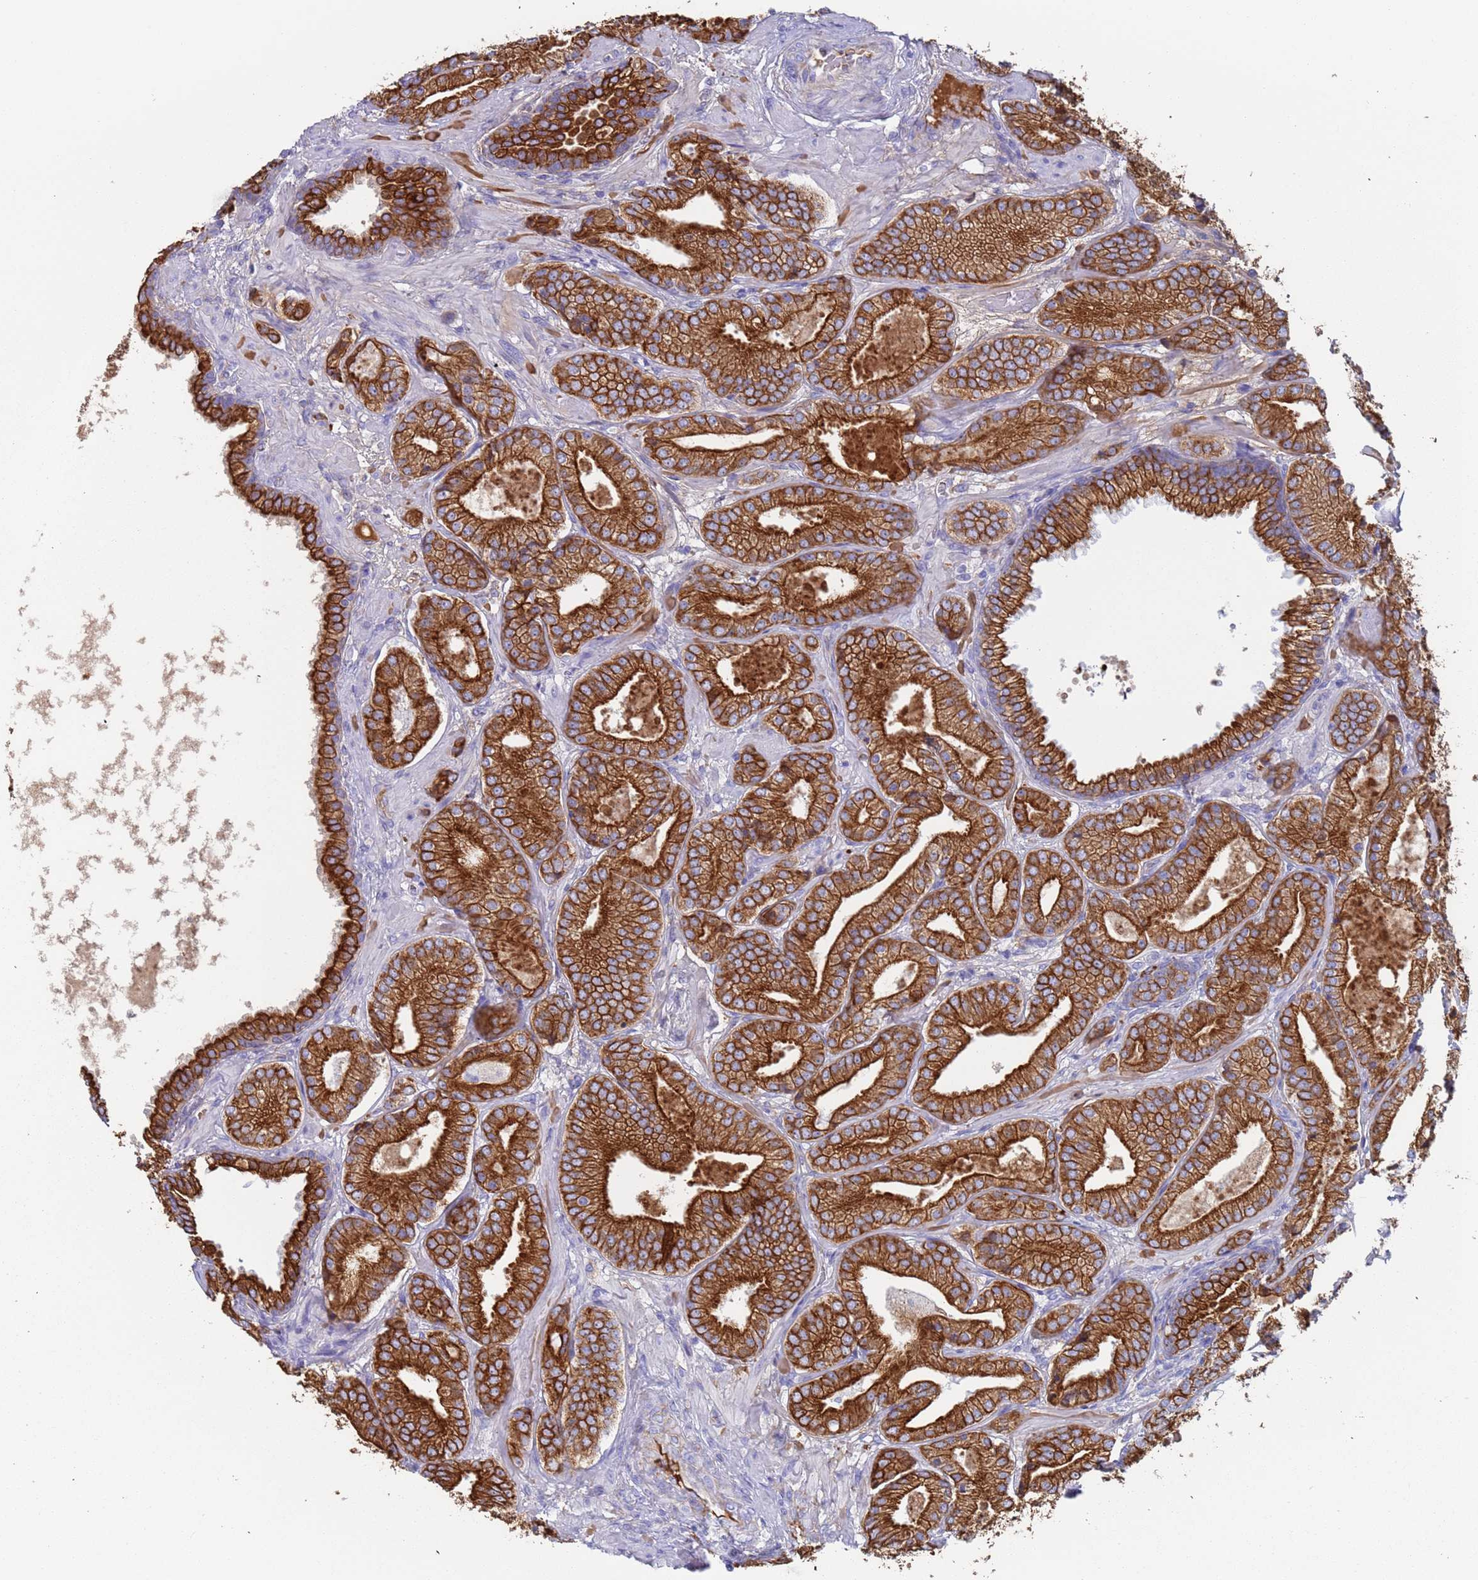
{"staining": {"intensity": "strong", "quantity": ">75%", "location": "cytoplasmic/membranous"}, "tissue": "prostate cancer", "cell_type": "Tumor cells", "image_type": "cancer", "snomed": [{"axis": "morphology", "description": "Adenocarcinoma, High grade"}, {"axis": "topography", "description": "Prostate"}], "caption": "Immunohistochemical staining of human prostate cancer (adenocarcinoma (high-grade)) exhibits strong cytoplasmic/membranous protein expression in about >75% of tumor cells. (Stains: DAB in brown, nuclei in blue, Microscopy: brightfield microscopy at high magnification).", "gene": "CYSLTR2", "patient": {"sex": "male", "age": 63}}